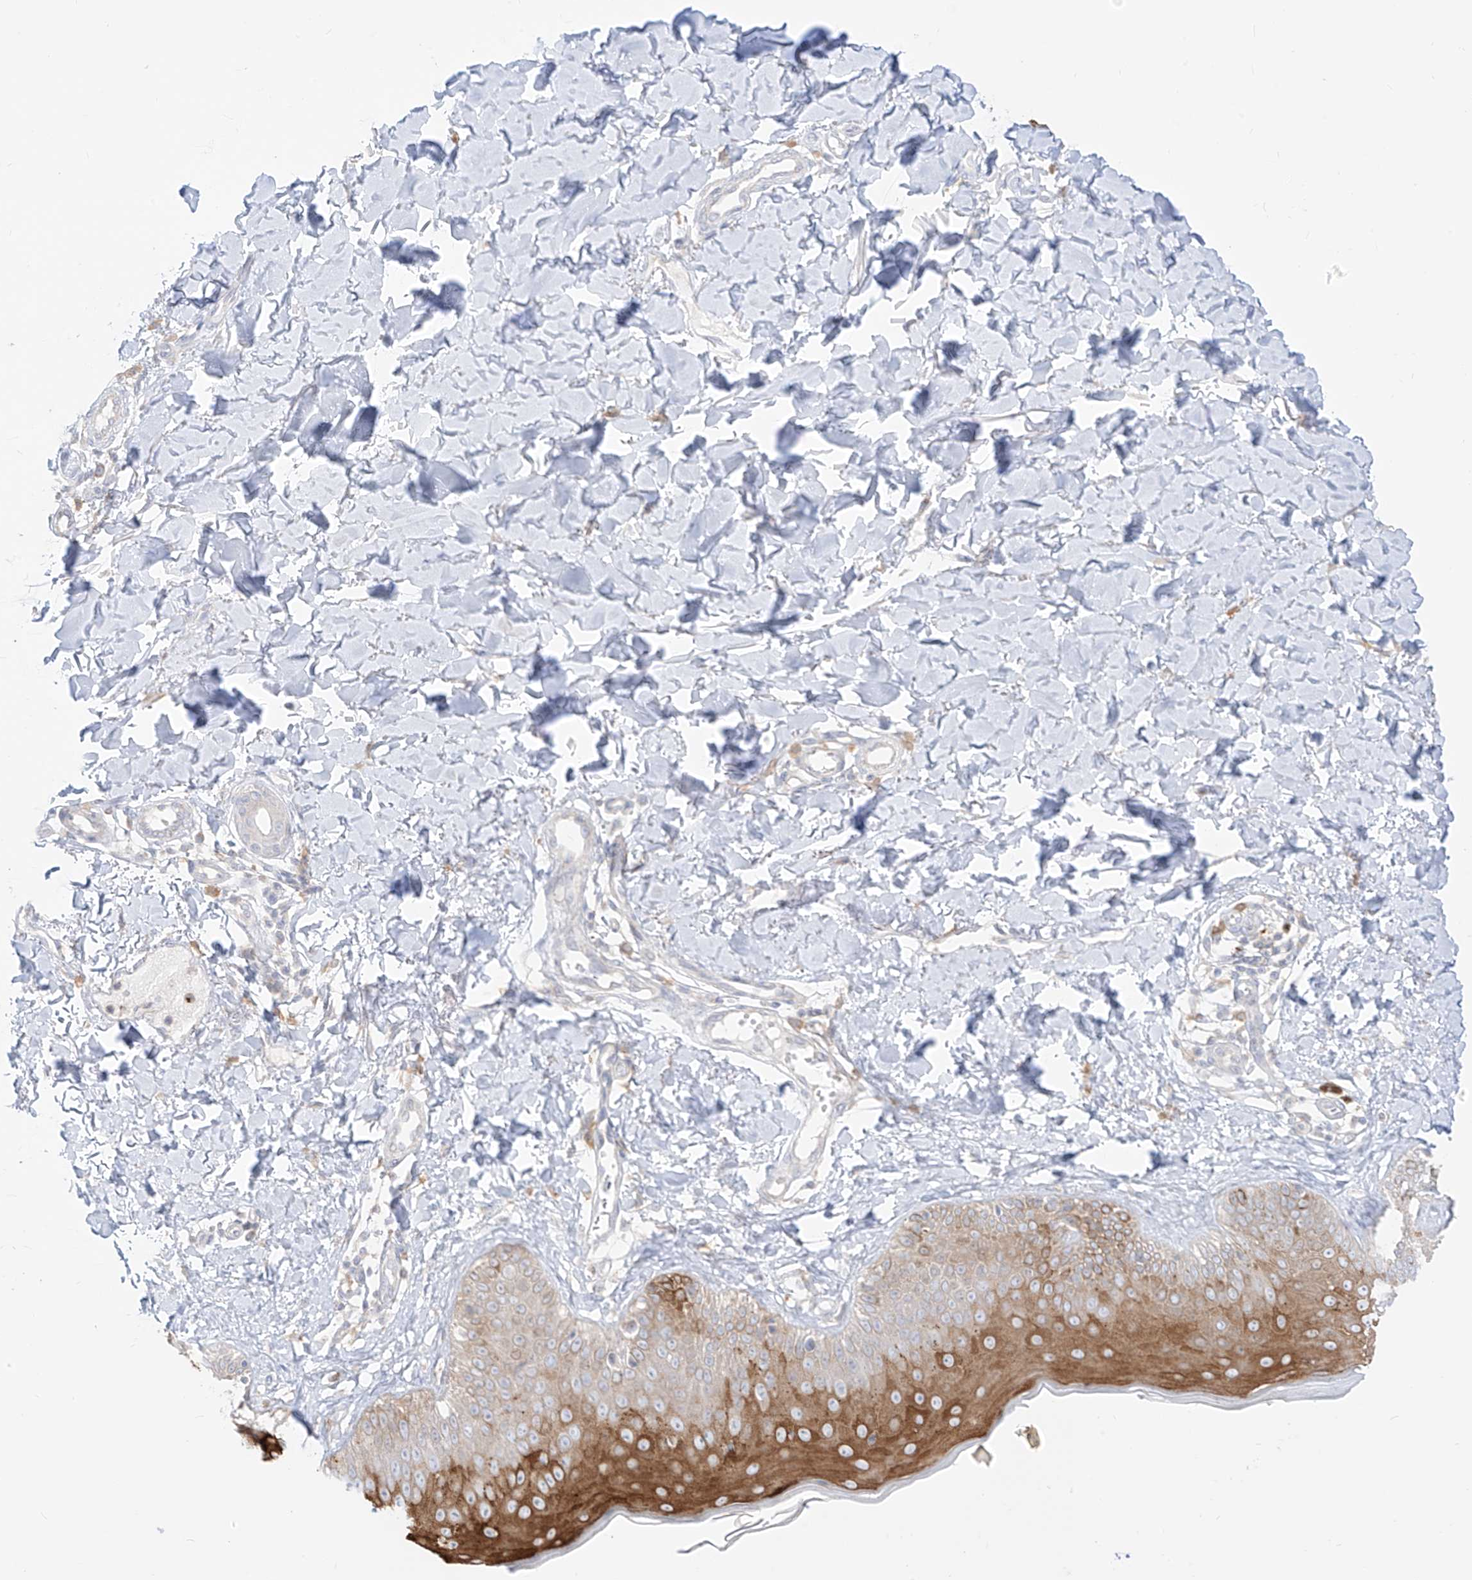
{"staining": {"intensity": "negative", "quantity": "none", "location": "none"}, "tissue": "skin", "cell_type": "Fibroblasts", "image_type": "normal", "snomed": [{"axis": "morphology", "description": "Normal tissue, NOS"}, {"axis": "topography", "description": "Skin"}], "caption": "Immunohistochemistry (IHC) micrograph of unremarkable skin: human skin stained with DAB demonstrates no significant protein positivity in fibroblasts.", "gene": "SYTL3", "patient": {"sex": "male", "age": 52}}